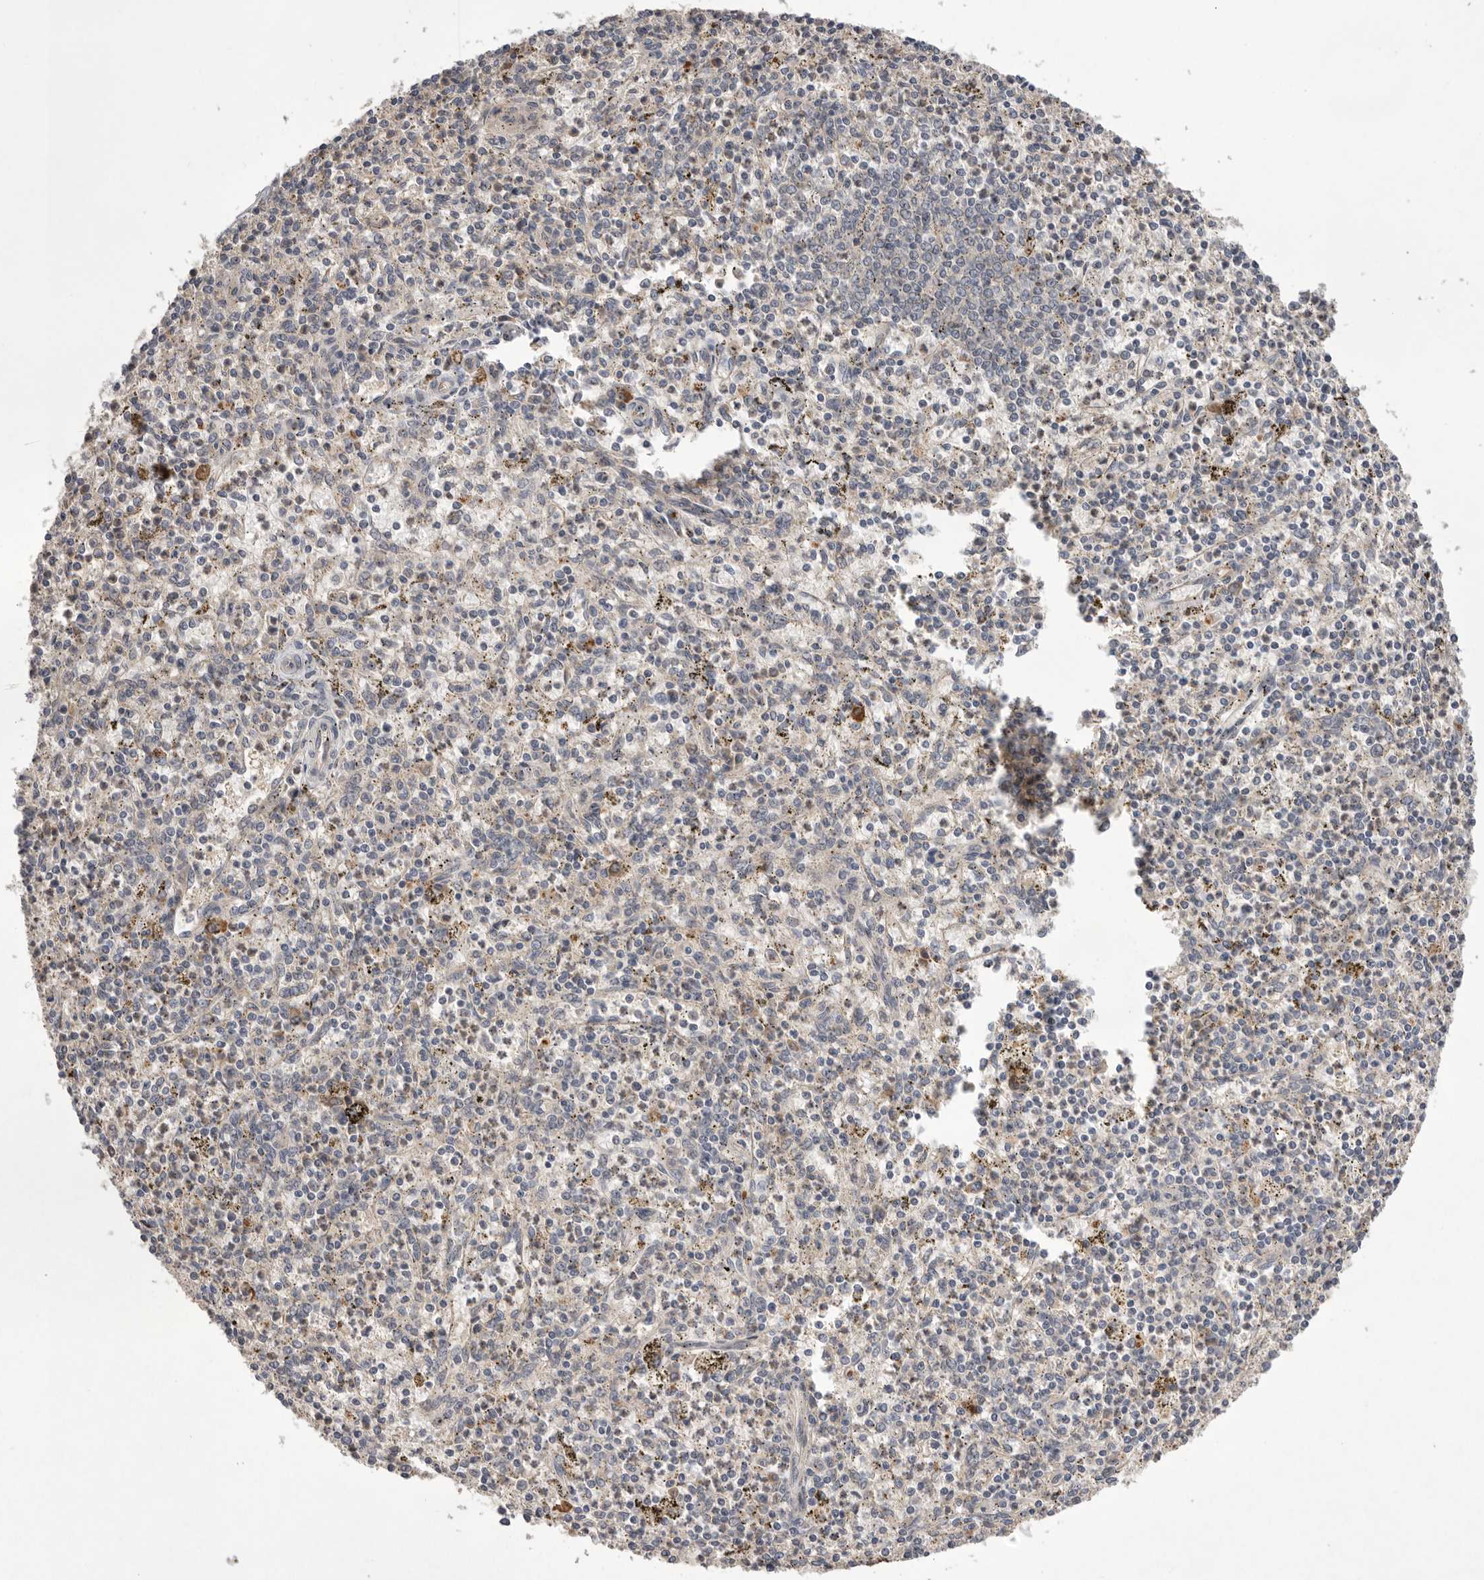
{"staining": {"intensity": "moderate", "quantity": "<25%", "location": "cytoplasmic/membranous"}, "tissue": "spleen", "cell_type": "Cells in red pulp", "image_type": "normal", "snomed": [{"axis": "morphology", "description": "Normal tissue, NOS"}, {"axis": "topography", "description": "Spleen"}], "caption": "Unremarkable spleen displays moderate cytoplasmic/membranous expression in about <25% of cells in red pulp.", "gene": "NRCAM", "patient": {"sex": "male", "age": 72}}